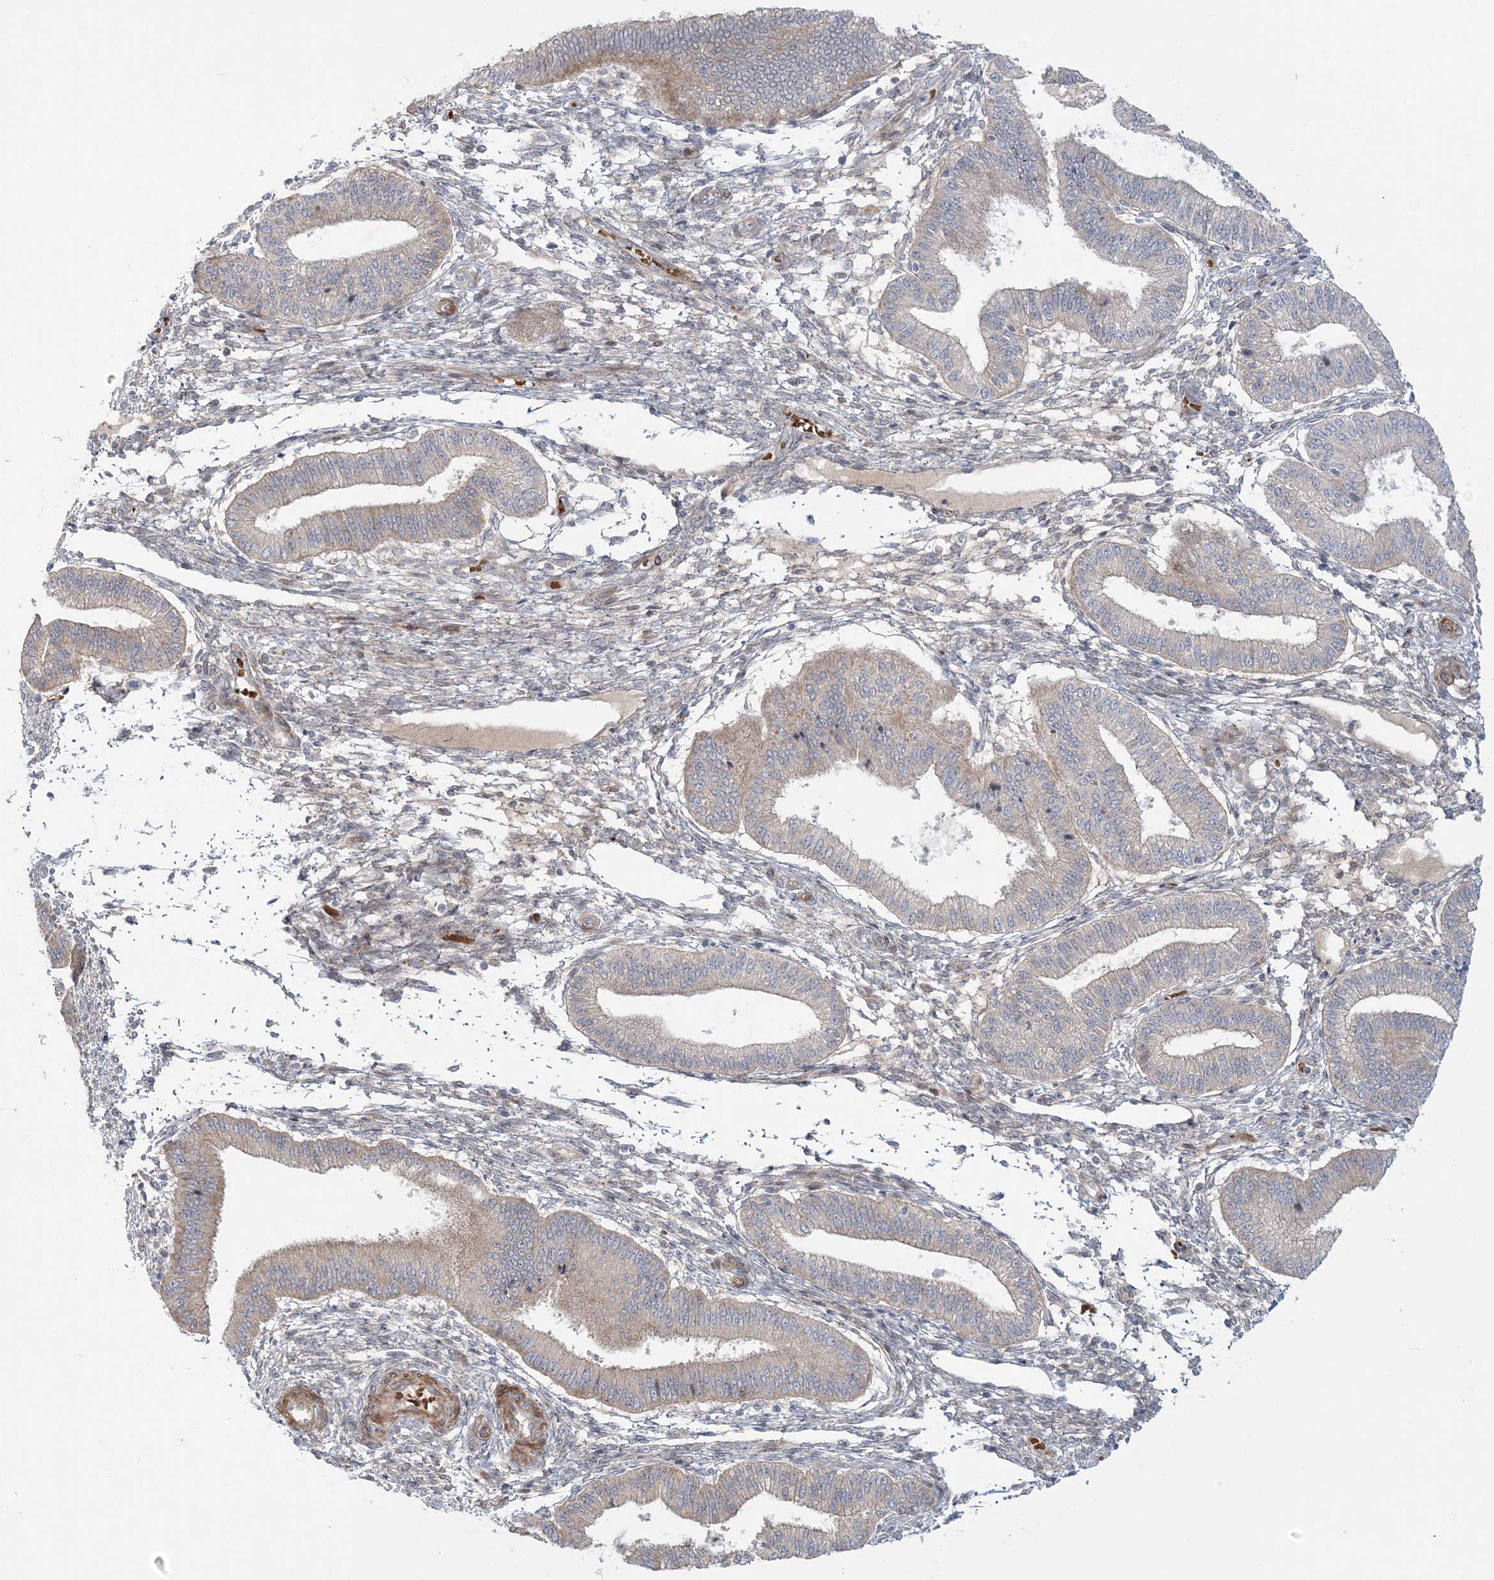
{"staining": {"intensity": "moderate", "quantity": "25%-75%", "location": "cytoplasmic/membranous"}, "tissue": "endometrium", "cell_type": "Cells in endometrial stroma", "image_type": "normal", "snomed": [{"axis": "morphology", "description": "Normal tissue, NOS"}, {"axis": "topography", "description": "Endometrium"}], "caption": "Immunohistochemistry of unremarkable endometrium exhibits medium levels of moderate cytoplasmic/membranous positivity in approximately 25%-75% of cells in endometrial stroma.", "gene": "NUDT9", "patient": {"sex": "female", "age": 39}}